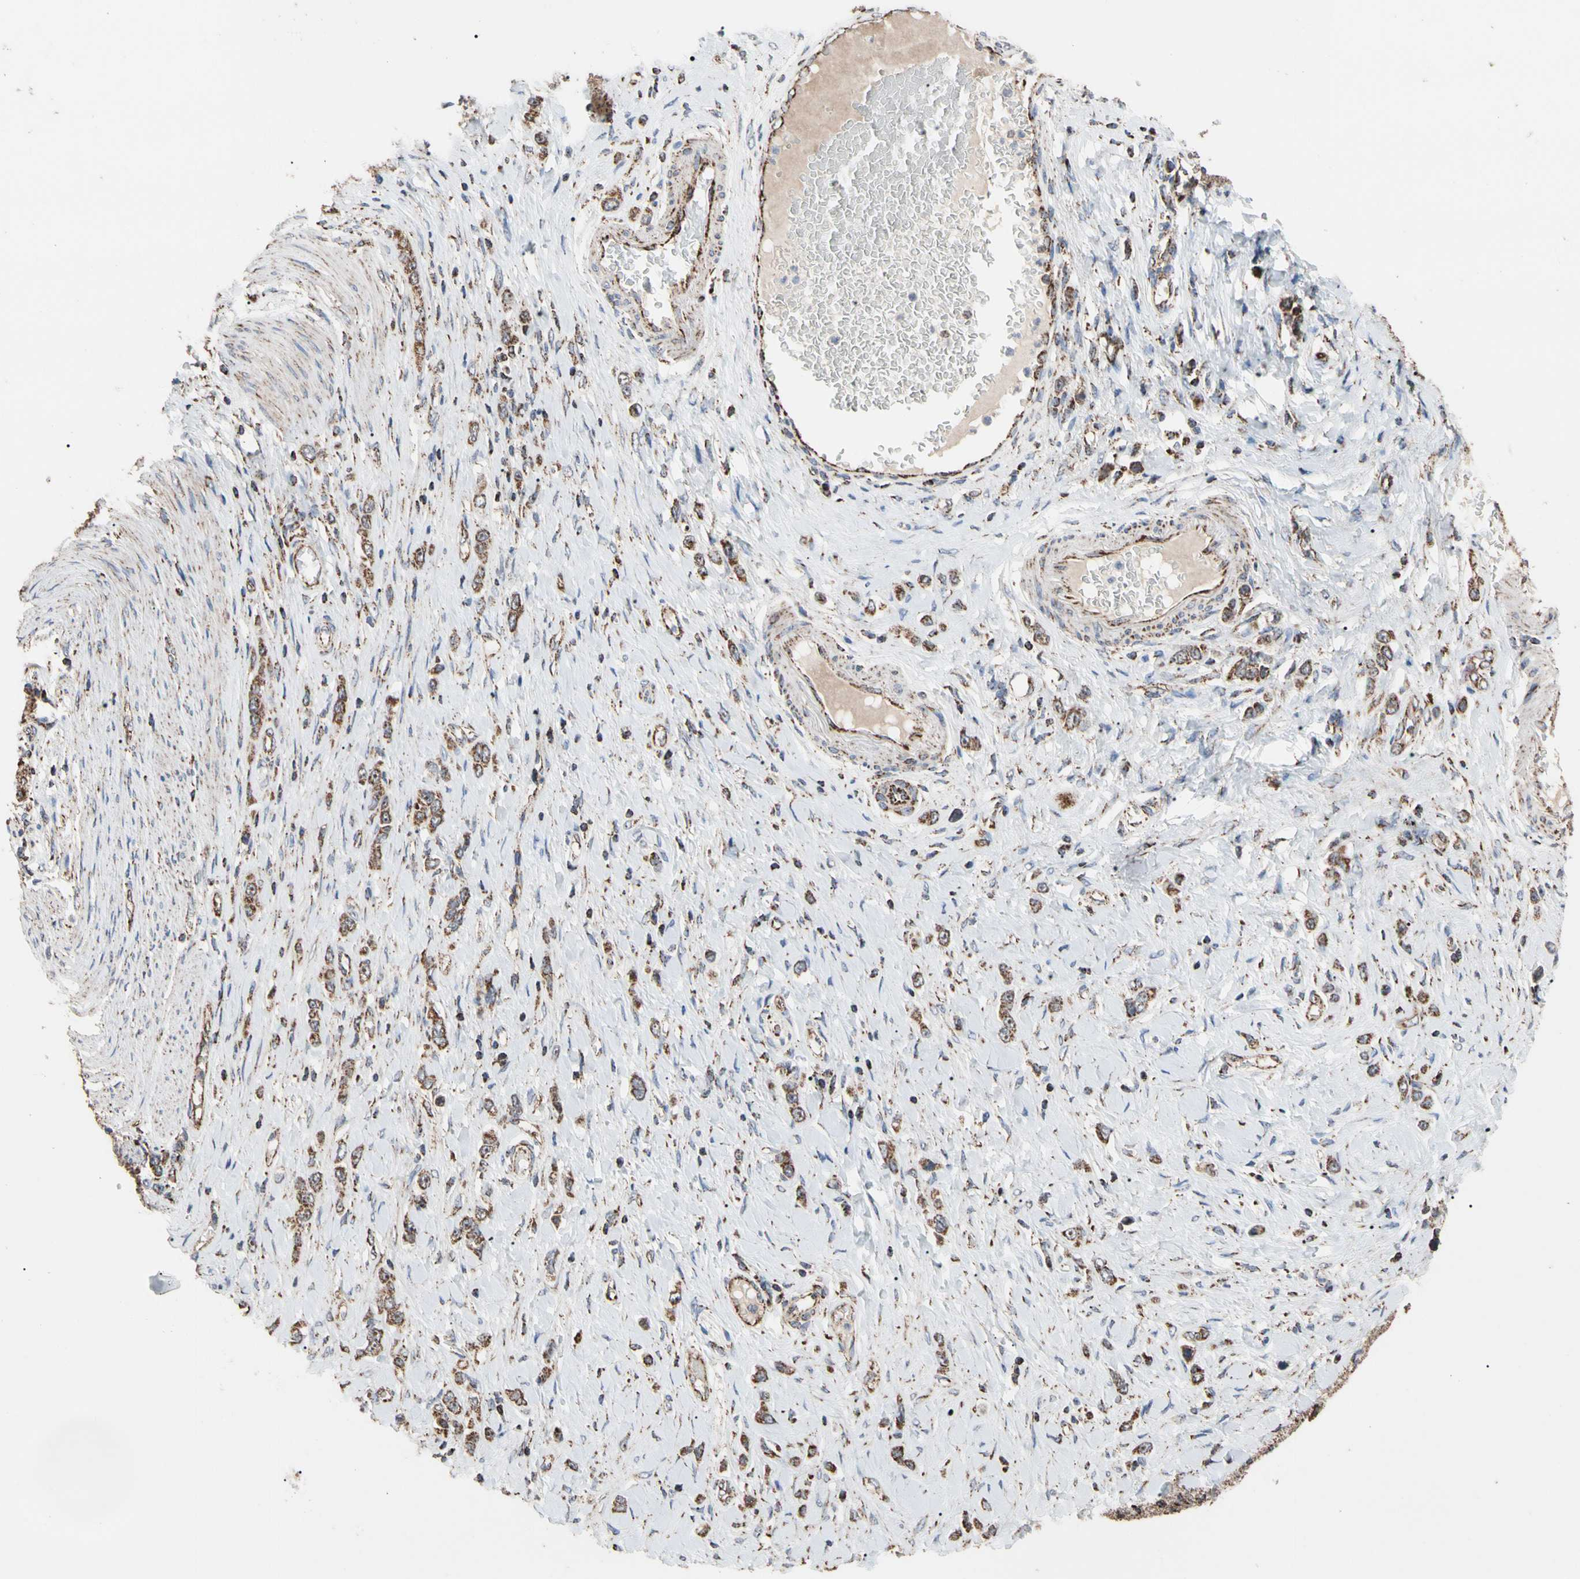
{"staining": {"intensity": "strong", "quantity": ">75%", "location": "cytoplasmic/membranous"}, "tissue": "stomach cancer", "cell_type": "Tumor cells", "image_type": "cancer", "snomed": [{"axis": "morphology", "description": "Normal tissue, NOS"}, {"axis": "morphology", "description": "Adenocarcinoma, NOS"}, {"axis": "topography", "description": "Stomach, upper"}, {"axis": "topography", "description": "Stomach"}], "caption": "Protein analysis of stomach cancer (adenocarcinoma) tissue displays strong cytoplasmic/membranous positivity in about >75% of tumor cells. (Stains: DAB (3,3'-diaminobenzidine) in brown, nuclei in blue, Microscopy: brightfield microscopy at high magnification).", "gene": "FAM110B", "patient": {"sex": "female", "age": 65}}